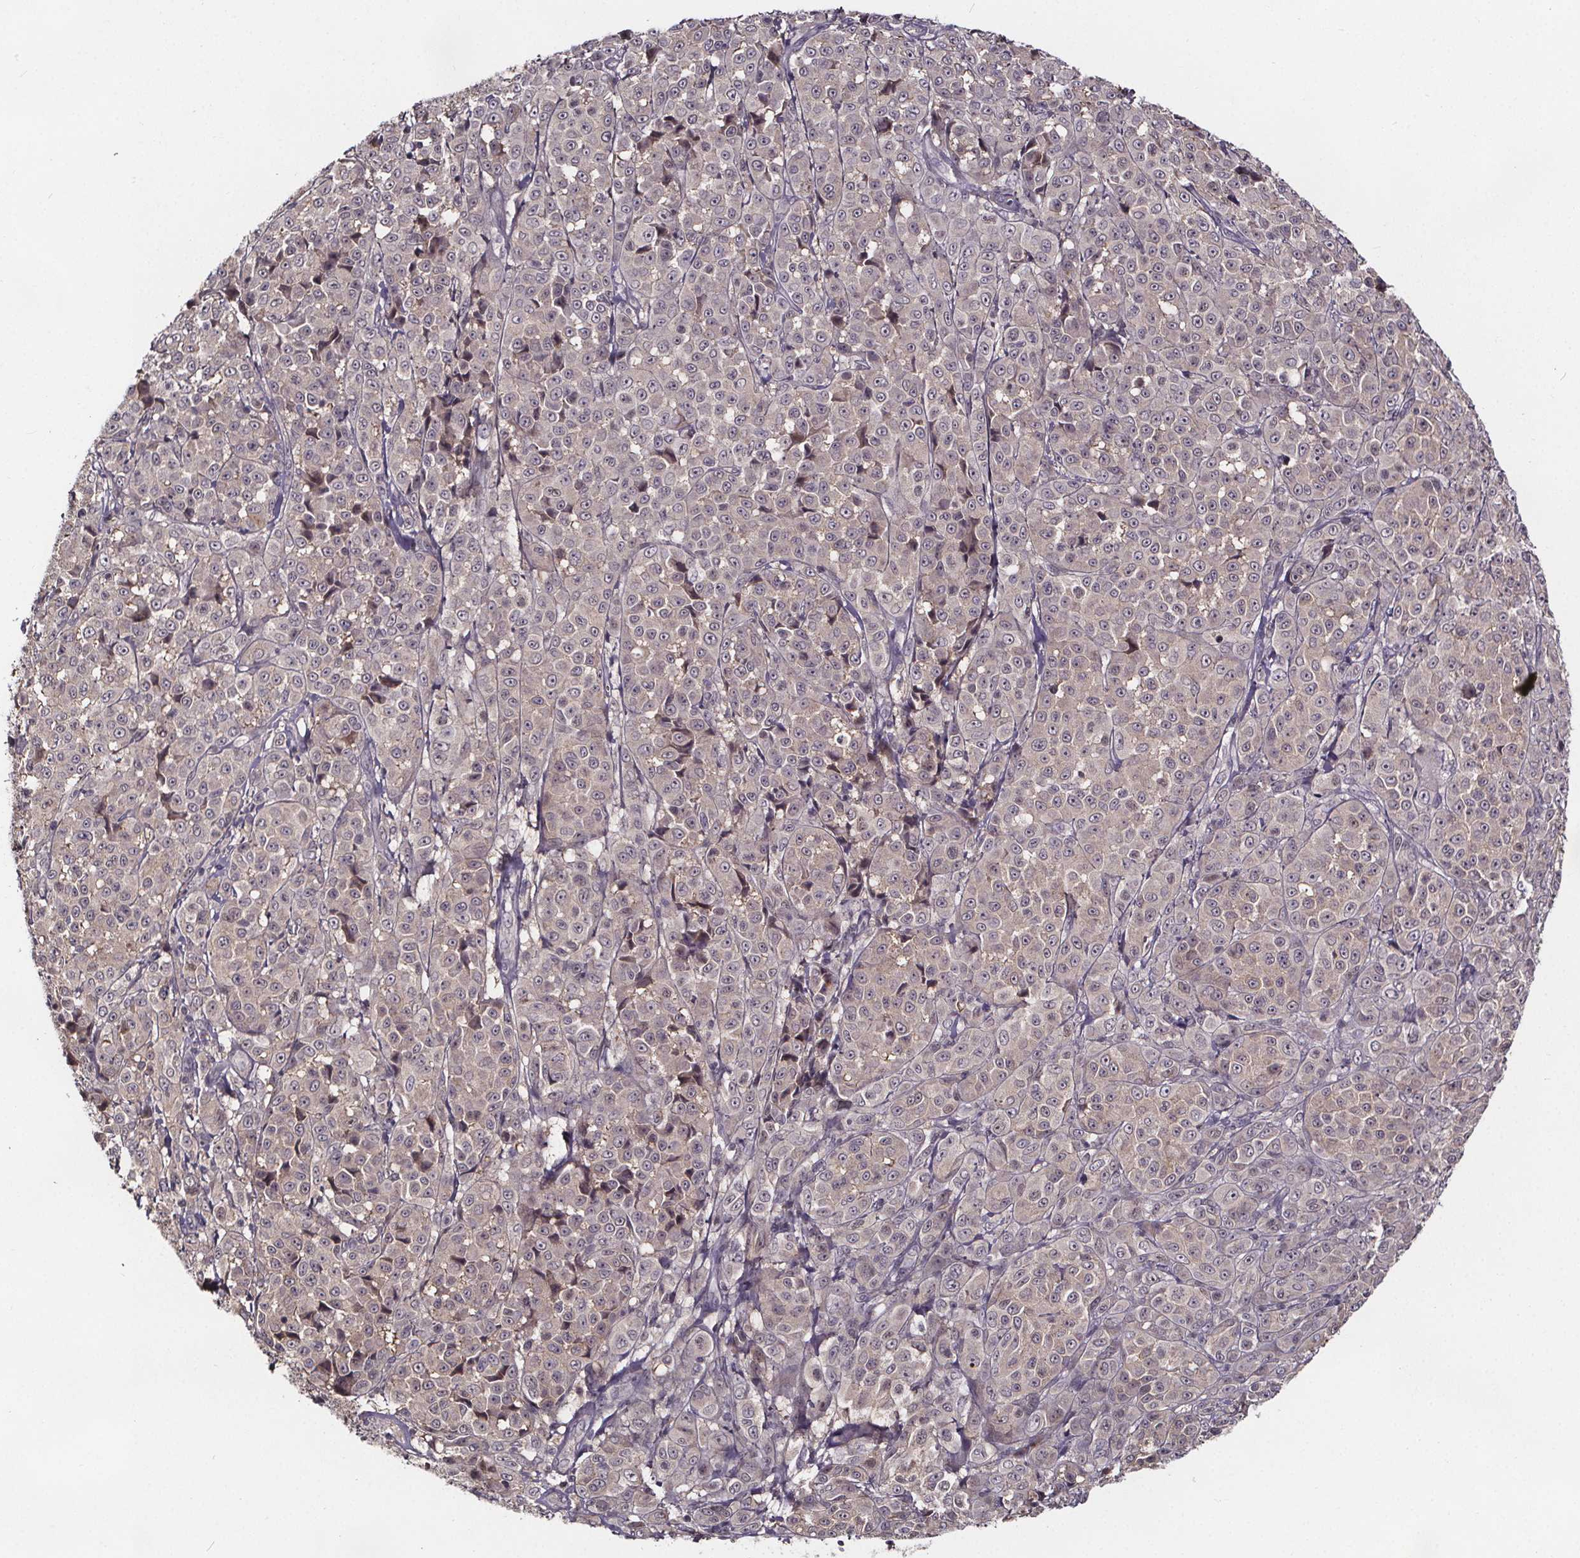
{"staining": {"intensity": "negative", "quantity": "none", "location": "none"}, "tissue": "melanoma", "cell_type": "Tumor cells", "image_type": "cancer", "snomed": [{"axis": "morphology", "description": "Malignant melanoma, NOS"}, {"axis": "topography", "description": "Skin"}], "caption": "Tumor cells show no significant protein staining in malignant melanoma.", "gene": "SMIM1", "patient": {"sex": "male", "age": 89}}